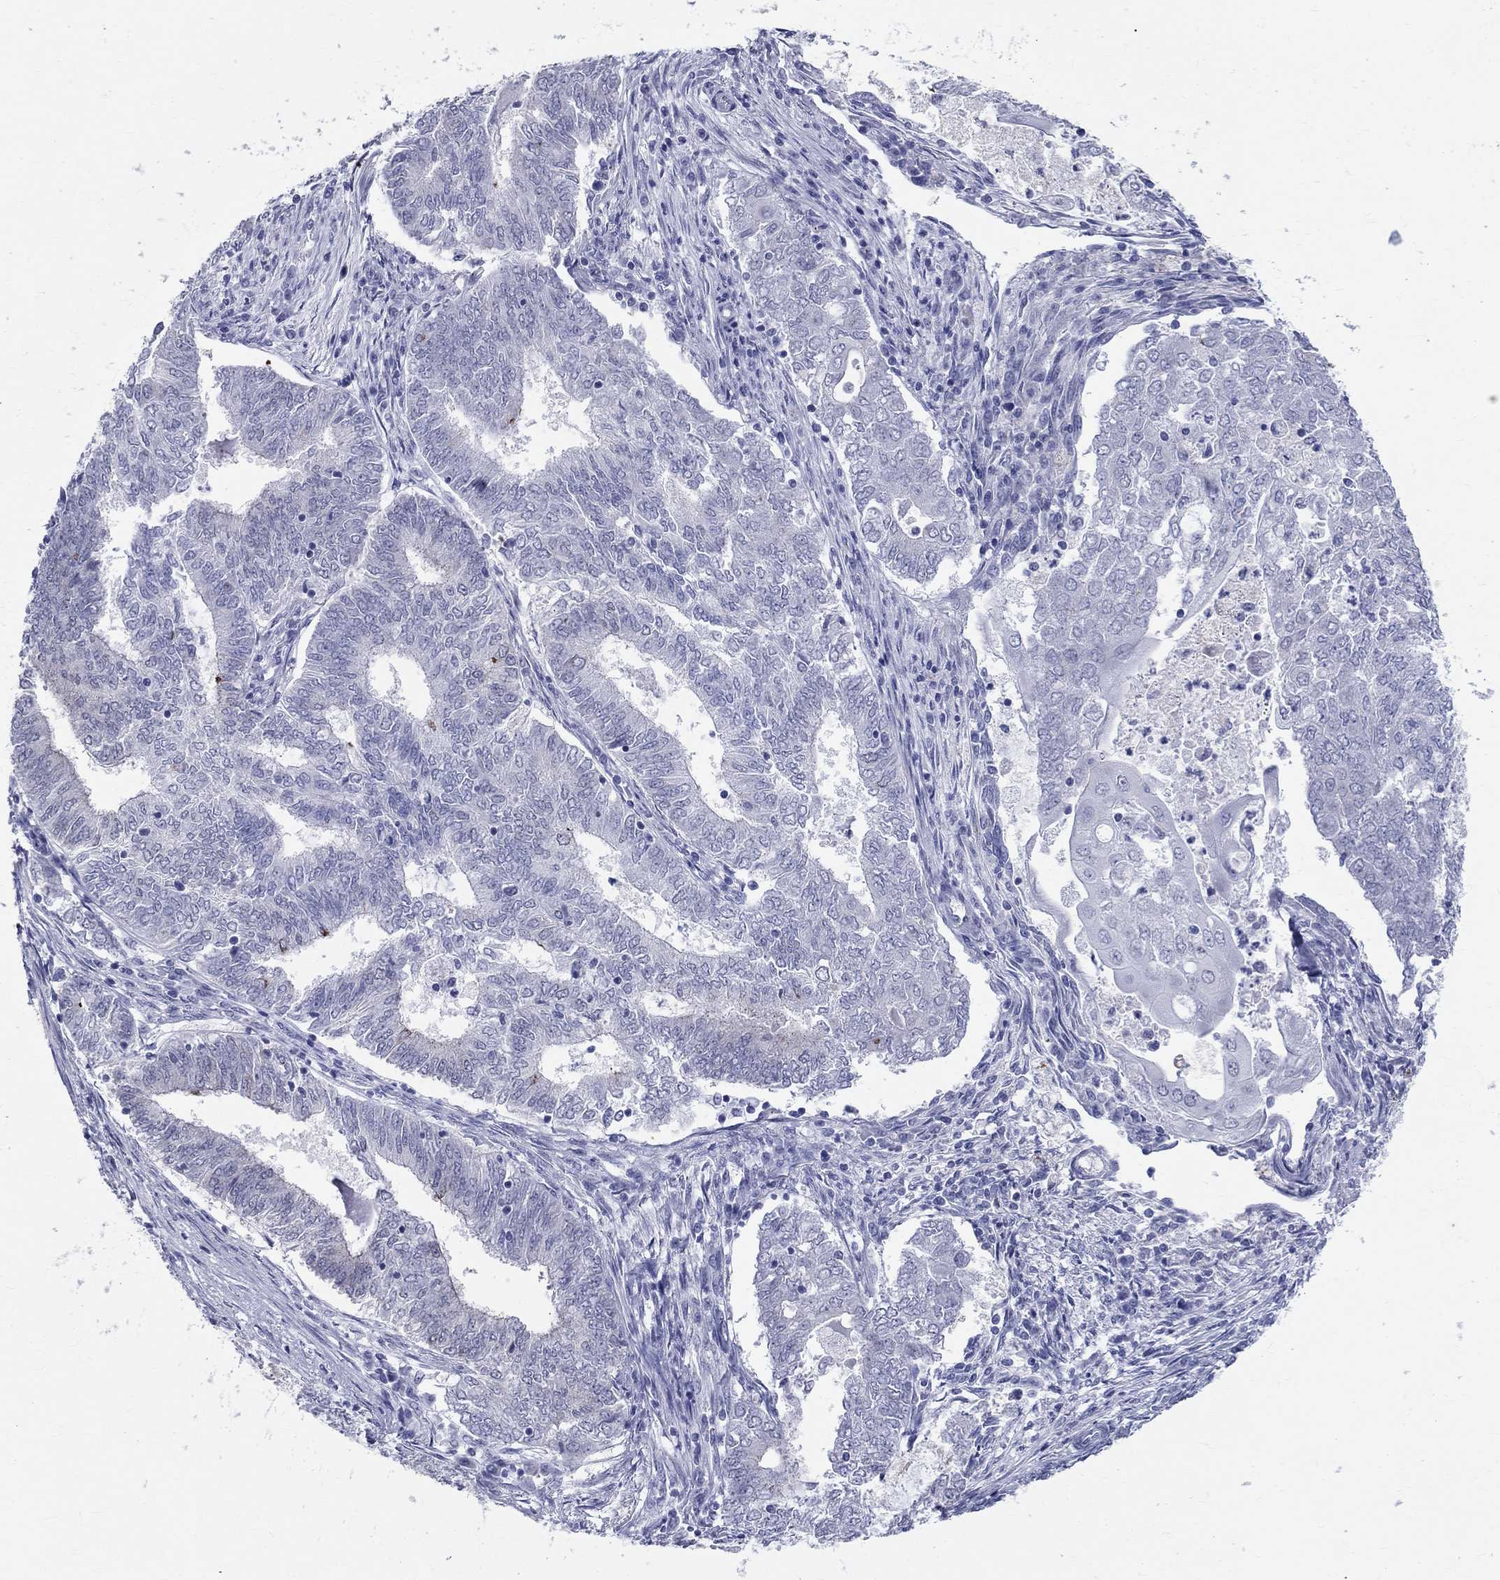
{"staining": {"intensity": "negative", "quantity": "none", "location": "none"}, "tissue": "endometrial cancer", "cell_type": "Tumor cells", "image_type": "cancer", "snomed": [{"axis": "morphology", "description": "Adenocarcinoma, NOS"}, {"axis": "topography", "description": "Endometrium"}], "caption": "High magnification brightfield microscopy of adenocarcinoma (endometrial) stained with DAB (3,3'-diaminobenzidine) (brown) and counterstained with hematoxylin (blue): tumor cells show no significant positivity.", "gene": "CEP43", "patient": {"sex": "female", "age": 62}}